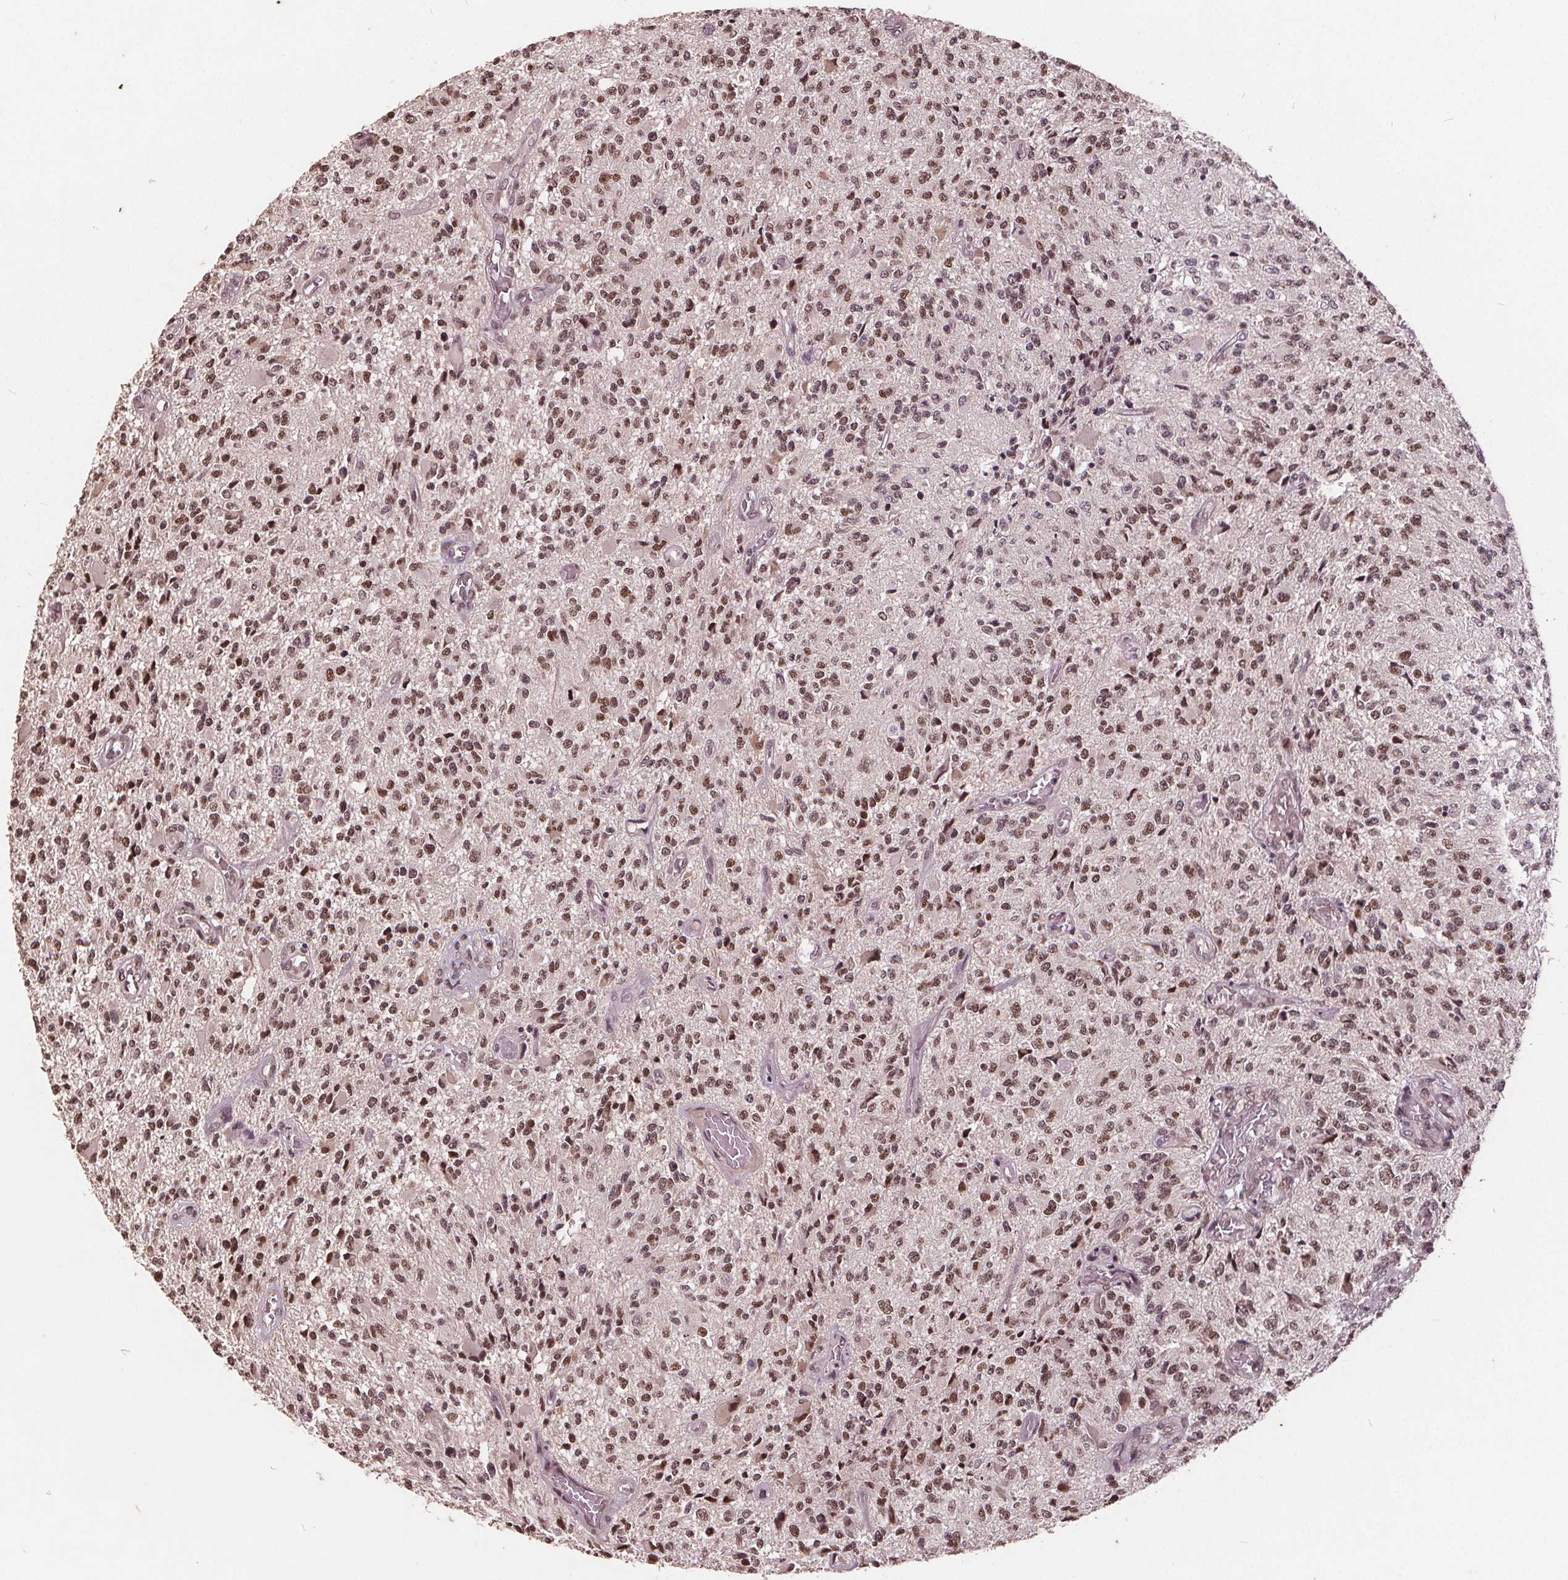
{"staining": {"intensity": "moderate", "quantity": ">75%", "location": "nuclear"}, "tissue": "glioma", "cell_type": "Tumor cells", "image_type": "cancer", "snomed": [{"axis": "morphology", "description": "Glioma, malignant, High grade"}, {"axis": "topography", "description": "Brain"}], "caption": "IHC of glioma exhibits medium levels of moderate nuclear staining in approximately >75% of tumor cells.", "gene": "DNMT3B", "patient": {"sex": "female", "age": 63}}